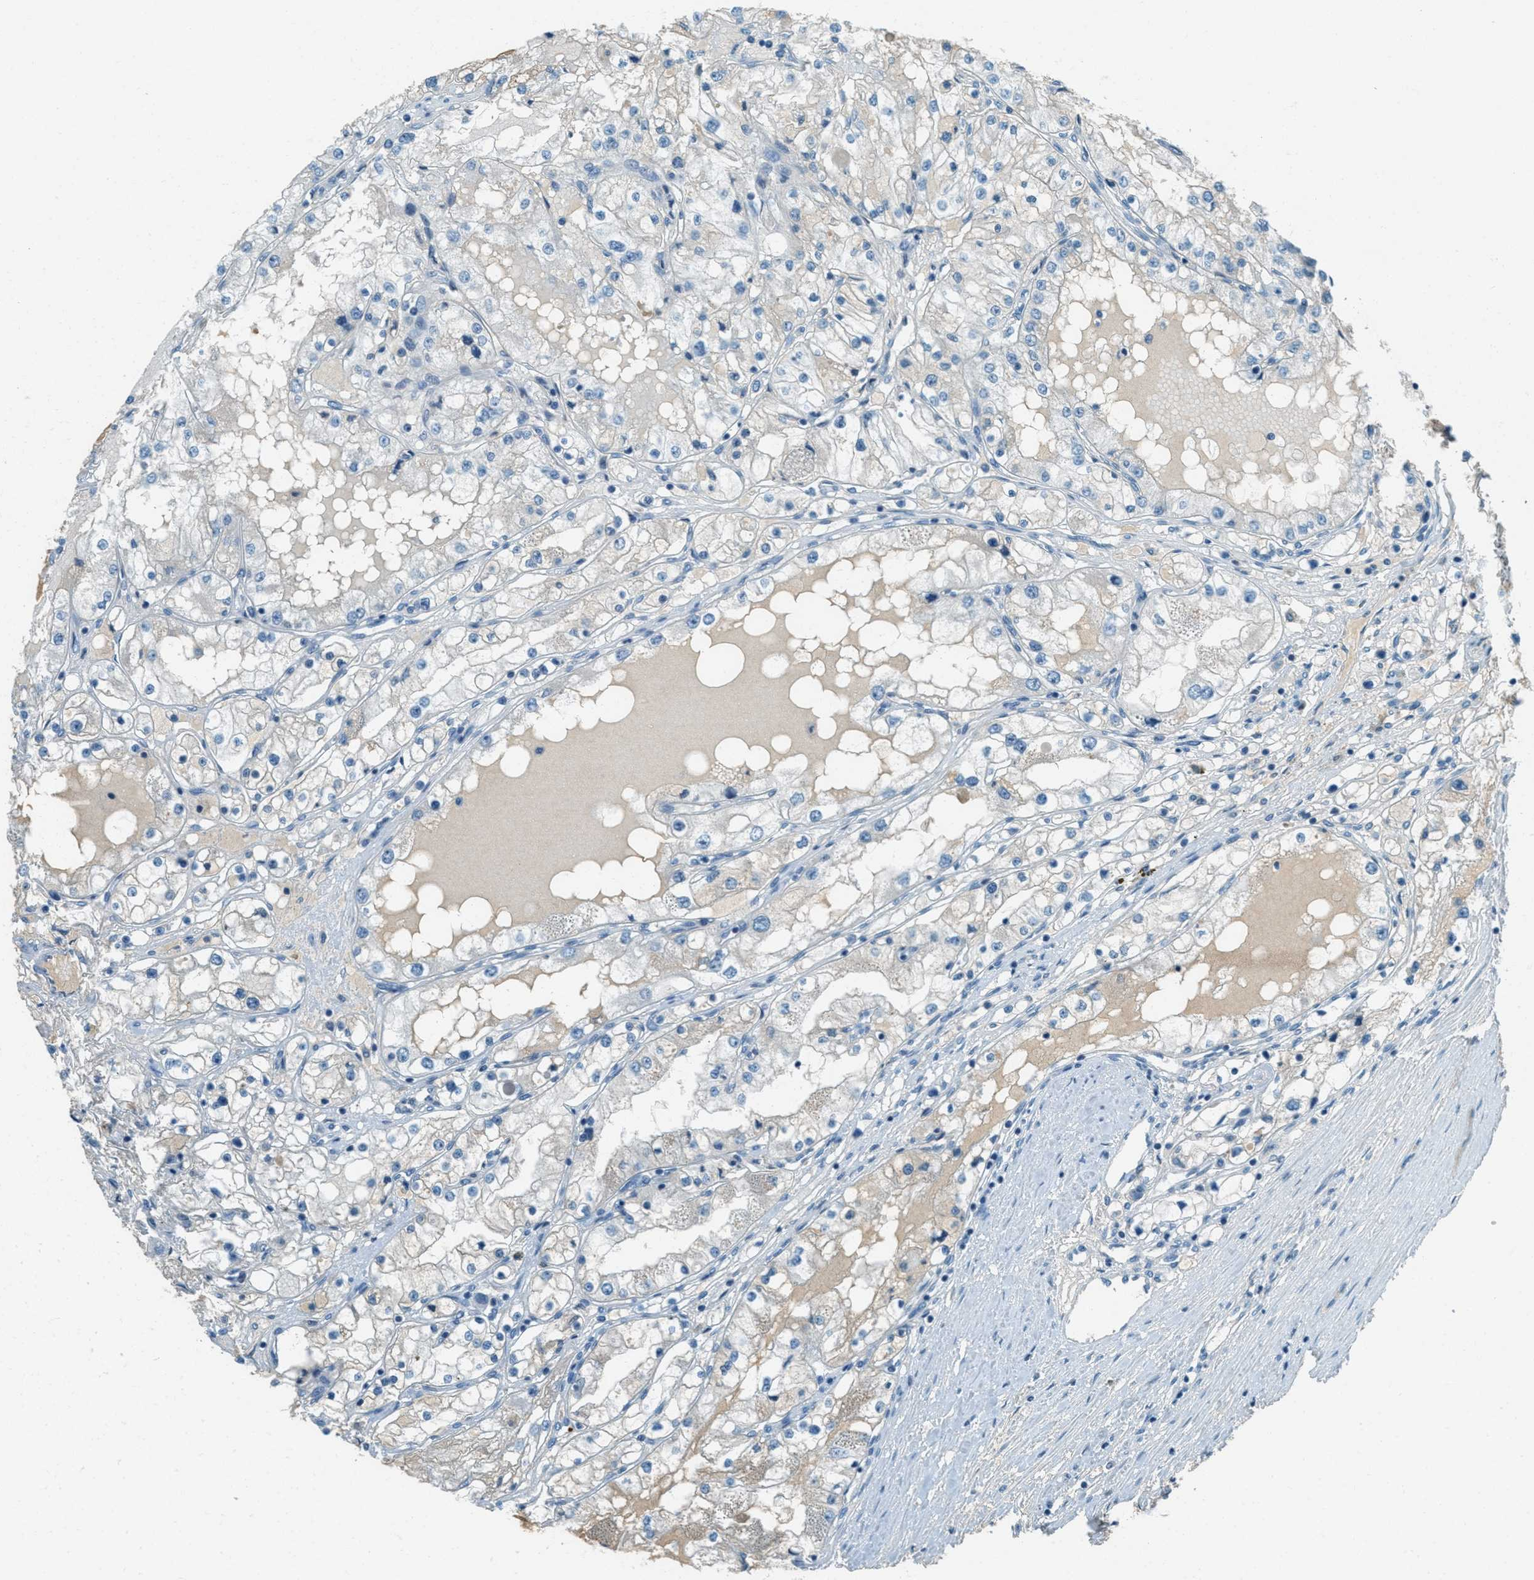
{"staining": {"intensity": "weak", "quantity": "<25%", "location": "cytoplasmic/membranous"}, "tissue": "renal cancer", "cell_type": "Tumor cells", "image_type": "cancer", "snomed": [{"axis": "morphology", "description": "Adenocarcinoma, NOS"}, {"axis": "topography", "description": "Kidney"}], "caption": "This is an IHC image of adenocarcinoma (renal). There is no staining in tumor cells.", "gene": "MSLN", "patient": {"sex": "male", "age": 68}}